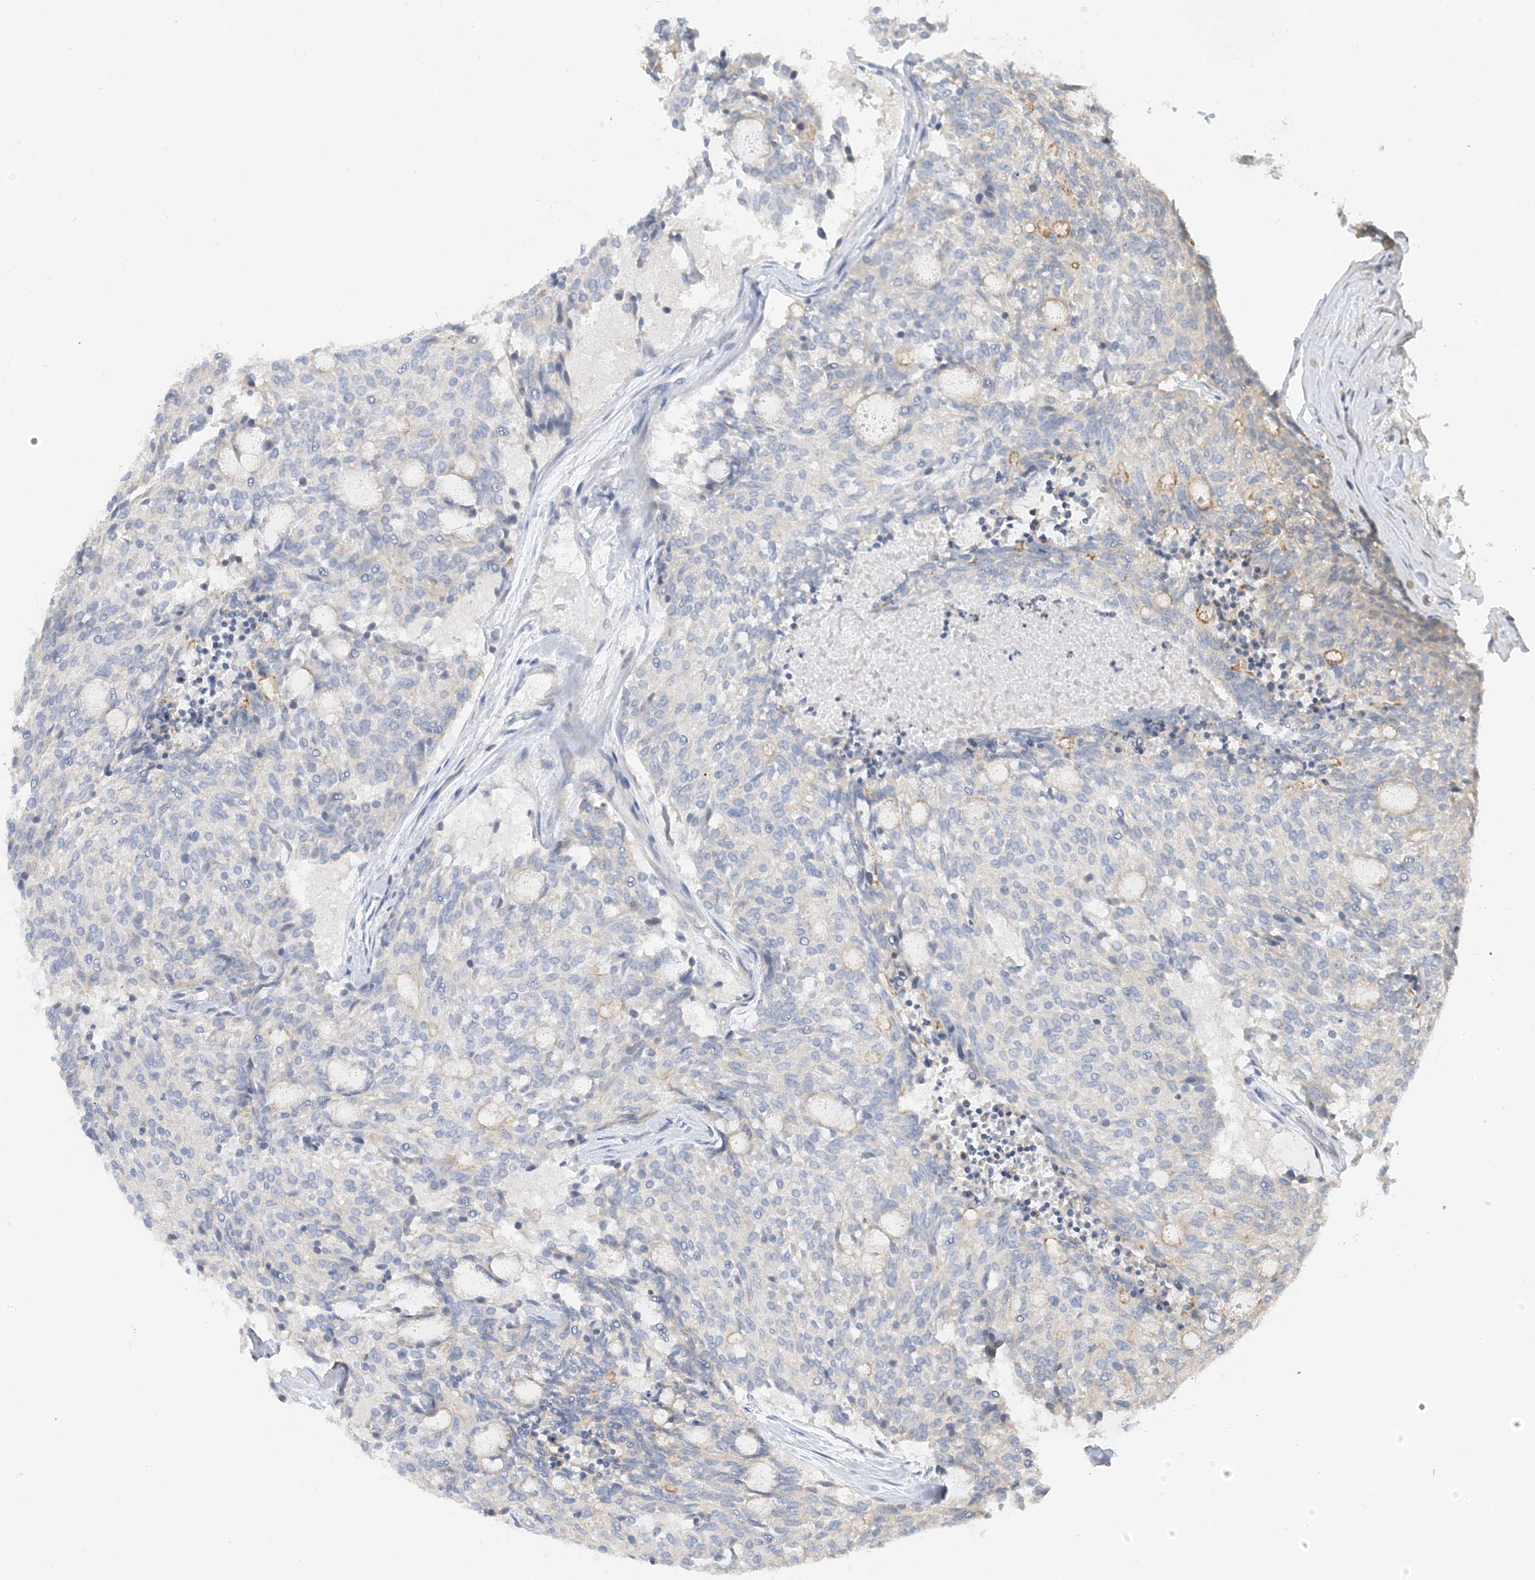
{"staining": {"intensity": "negative", "quantity": "none", "location": "none"}, "tissue": "carcinoid", "cell_type": "Tumor cells", "image_type": "cancer", "snomed": [{"axis": "morphology", "description": "Carcinoid, malignant, NOS"}, {"axis": "topography", "description": "Pancreas"}], "caption": "A micrograph of carcinoid (malignant) stained for a protein demonstrates no brown staining in tumor cells.", "gene": "IL36B", "patient": {"sex": "female", "age": 54}}